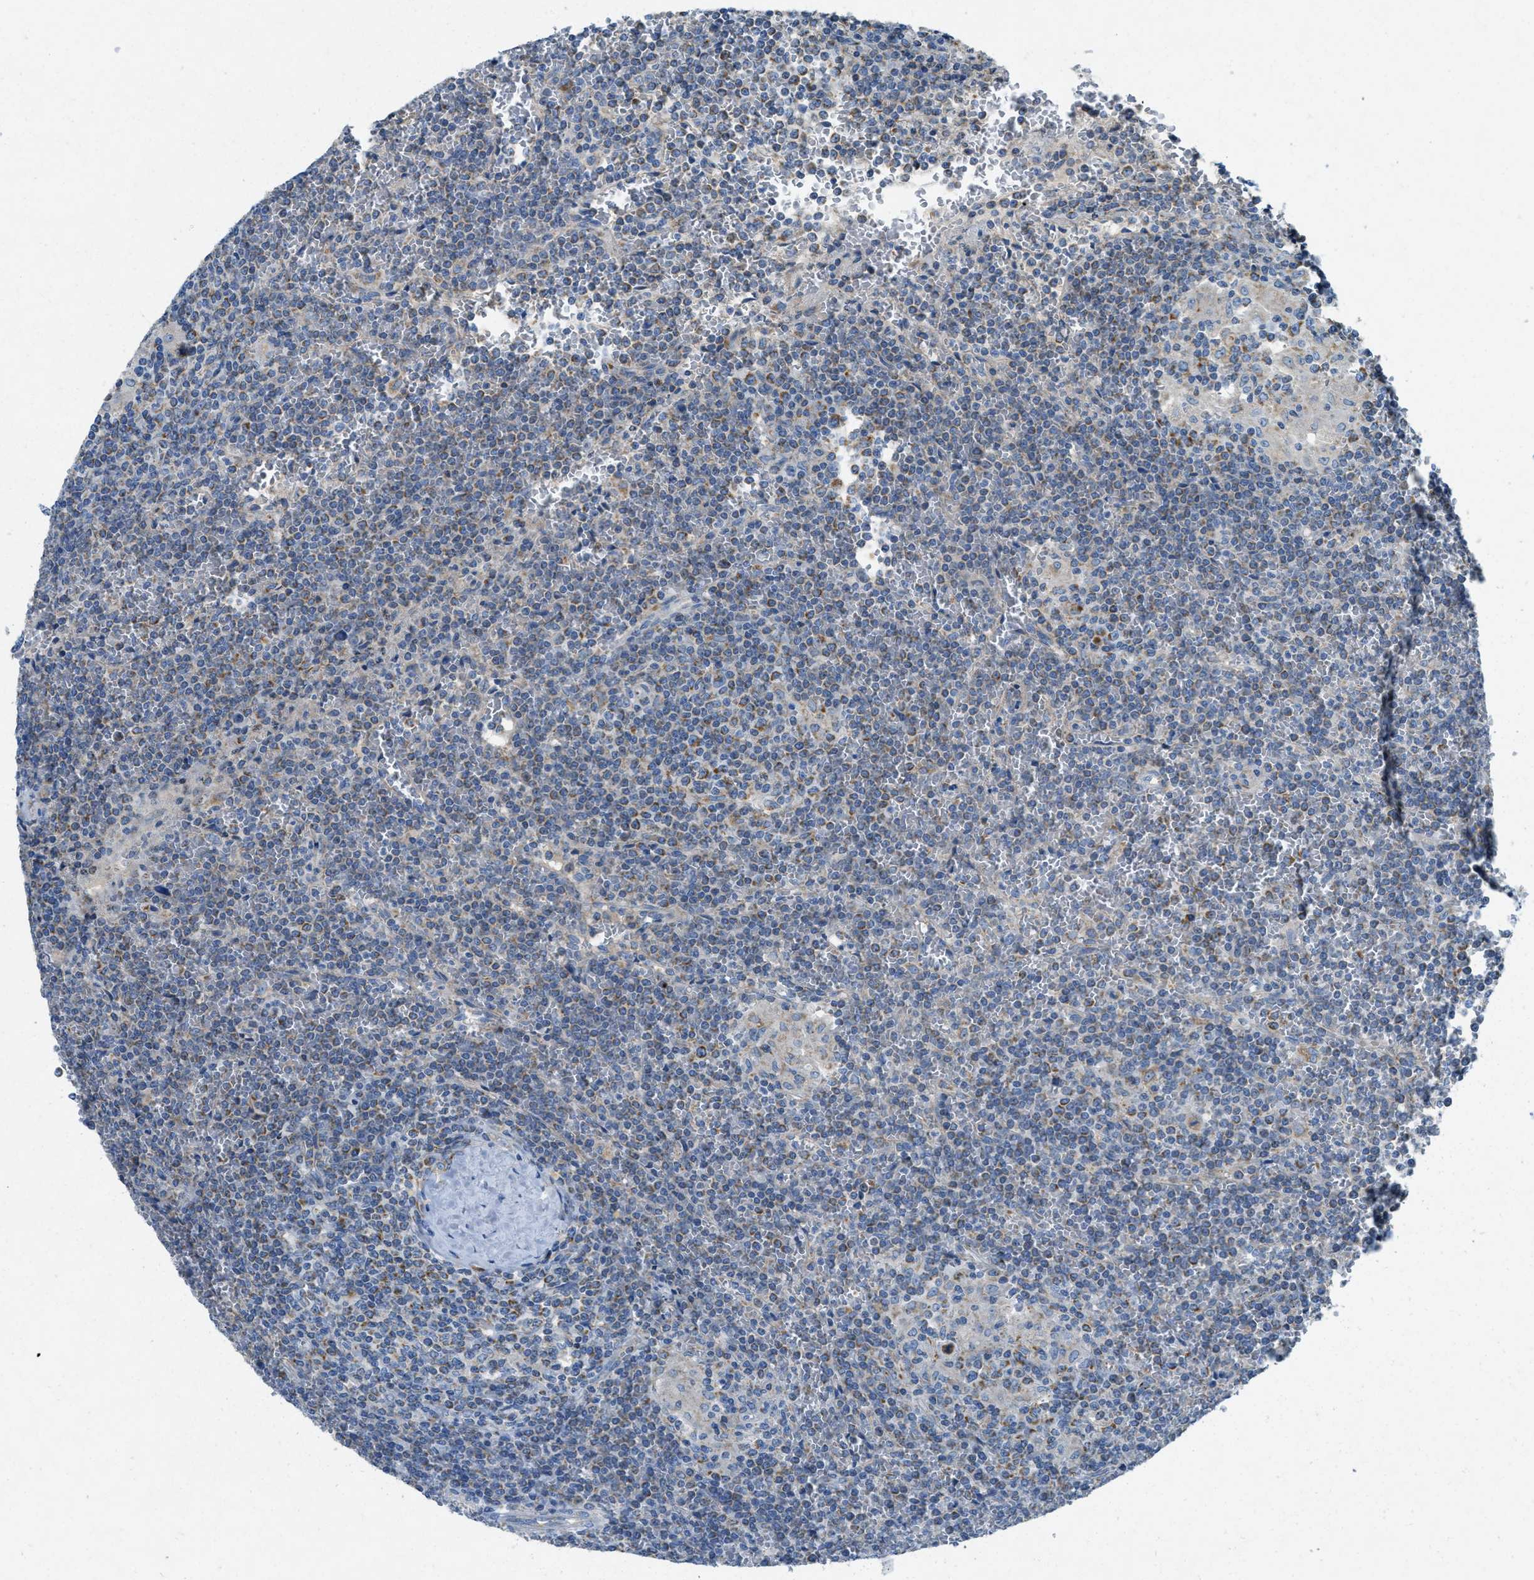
{"staining": {"intensity": "moderate", "quantity": "<25%", "location": "cytoplasmic/membranous"}, "tissue": "lymphoma", "cell_type": "Tumor cells", "image_type": "cancer", "snomed": [{"axis": "morphology", "description": "Malignant lymphoma, non-Hodgkin's type, Low grade"}, {"axis": "topography", "description": "Spleen"}], "caption": "Malignant lymphoma, non-Hodgkin's type (low-grade) stained with DAB (3,3'-diaminobenzidine) immunohistochemistry (IHC) demonstrates low levels of moderate cytoplasmic/membranous expression in about <25% of tumor cells.", "gene": "CYGB", "patient": {"sex": "female", "age": 19}}